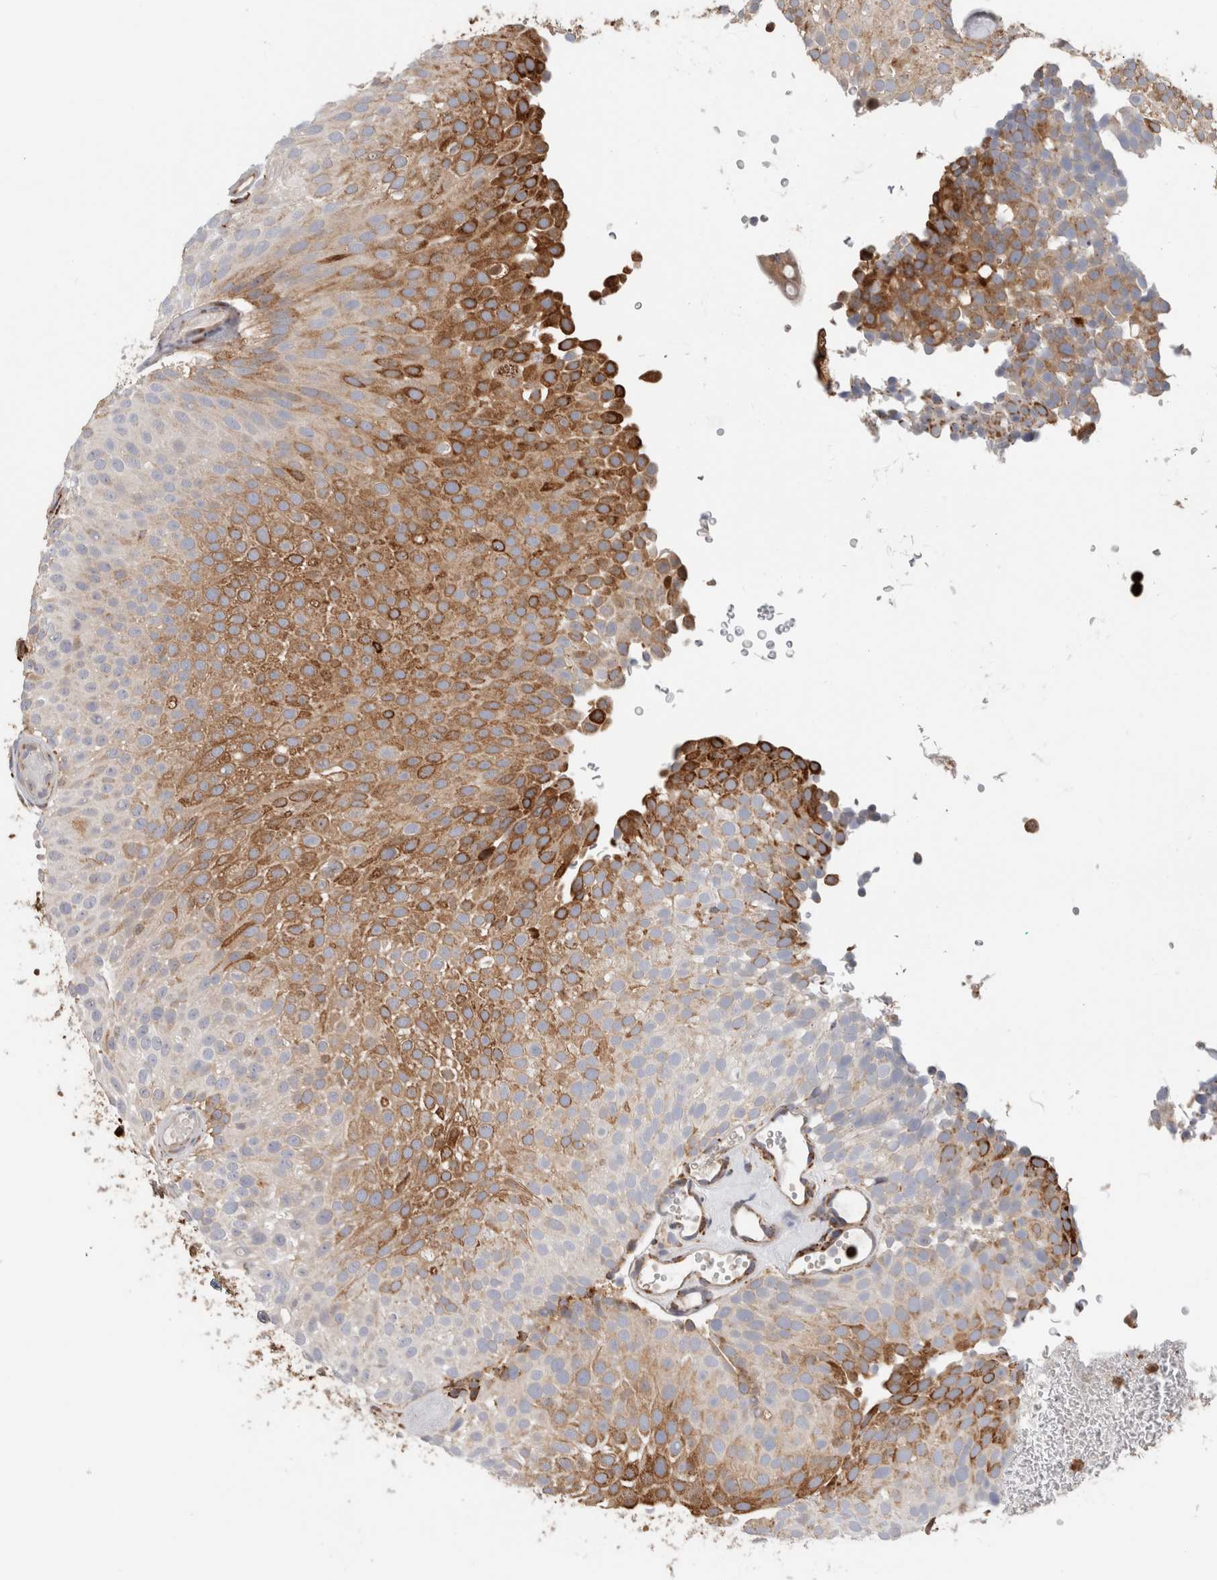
{"staining": {"intensity": "moderate", "quantity": "25%-75%", "location": "cytoplasmic/membranous"}, "tissue": "urothelial cancer", "cell_type": "Tumor cells", "image_type": "cancer", "snomed": [{"axis": "morphology", "description": "Urothelial carcinoma, Low grade"}, {"axis": "topography", "description": "Urinary bladder"}], "caption": "An immunohistochemistry (IHC) image of tumor tissue is shown. Protein staining in brown labels moderate cytoplasmic/membranous positivity in urothelial carcinoma (low-grade) within tumor cells.", "gene": "P4HA1", "patient": {"sex": "male", "age": 78}}